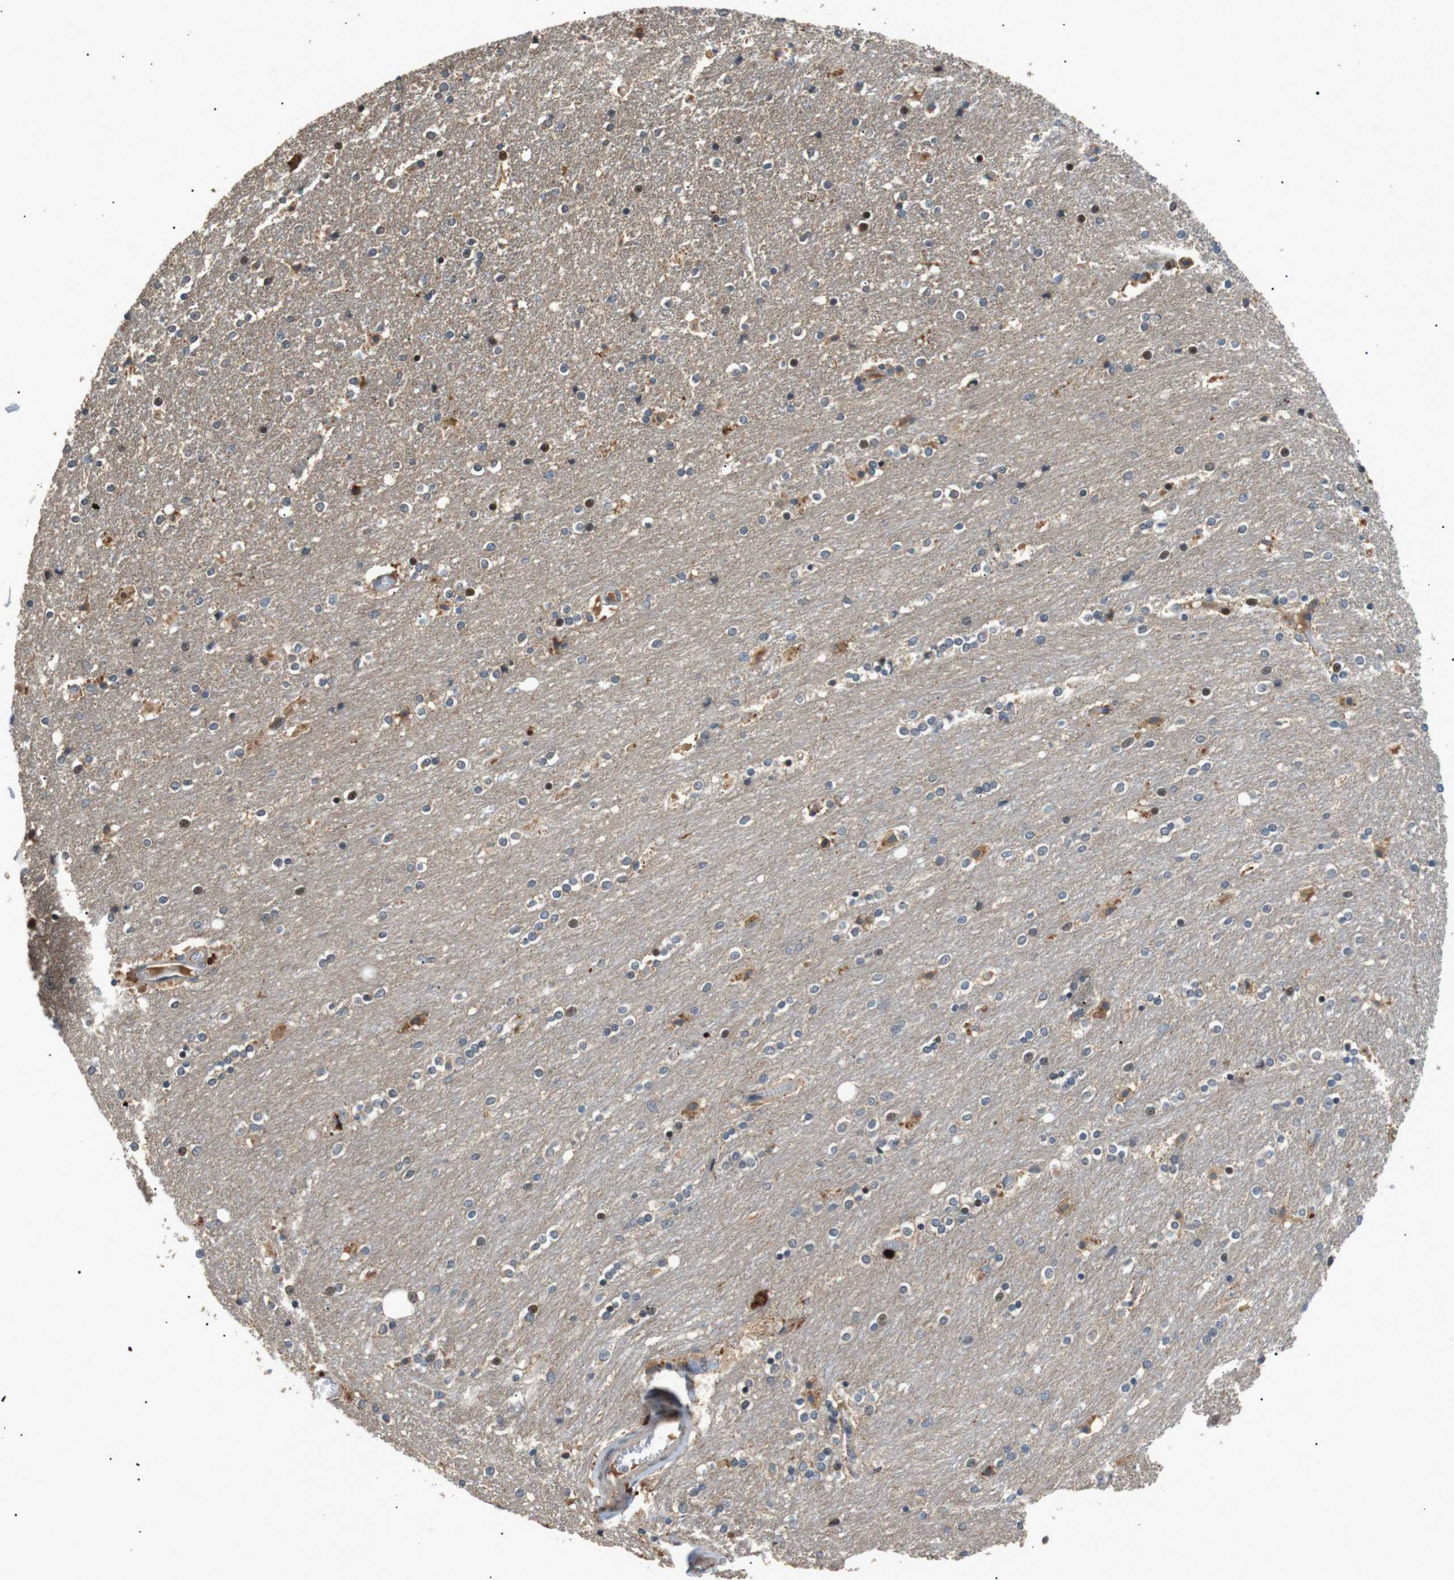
{"staining": {"intensity": "moderate", "quantity": "25%-75%", "location": "cytoplasmic/membranous,nuclear"}, "tissue": "caudate", "cell_type": "Glial cells", "image_type": "normal", "snomed": [{"axis": "morphology", "description": "Normal tissue, NOS"}, {"axis": "topography", "description": "Lateral ventricle wall"}], "caption": "Immunohistochemical staining of normal caudate shows moderate cytoplasmic/membranous,nuclear protein positivity in about 25%-75% of glial cells. (Stains: DAB (3,3'-diaminobenzidine) in brown, nuclei in blue, Microscopy: brightfield microscopy at high magnification).", "gene": "HSPA13", "patient": {"sex": "female", "age": 54}}